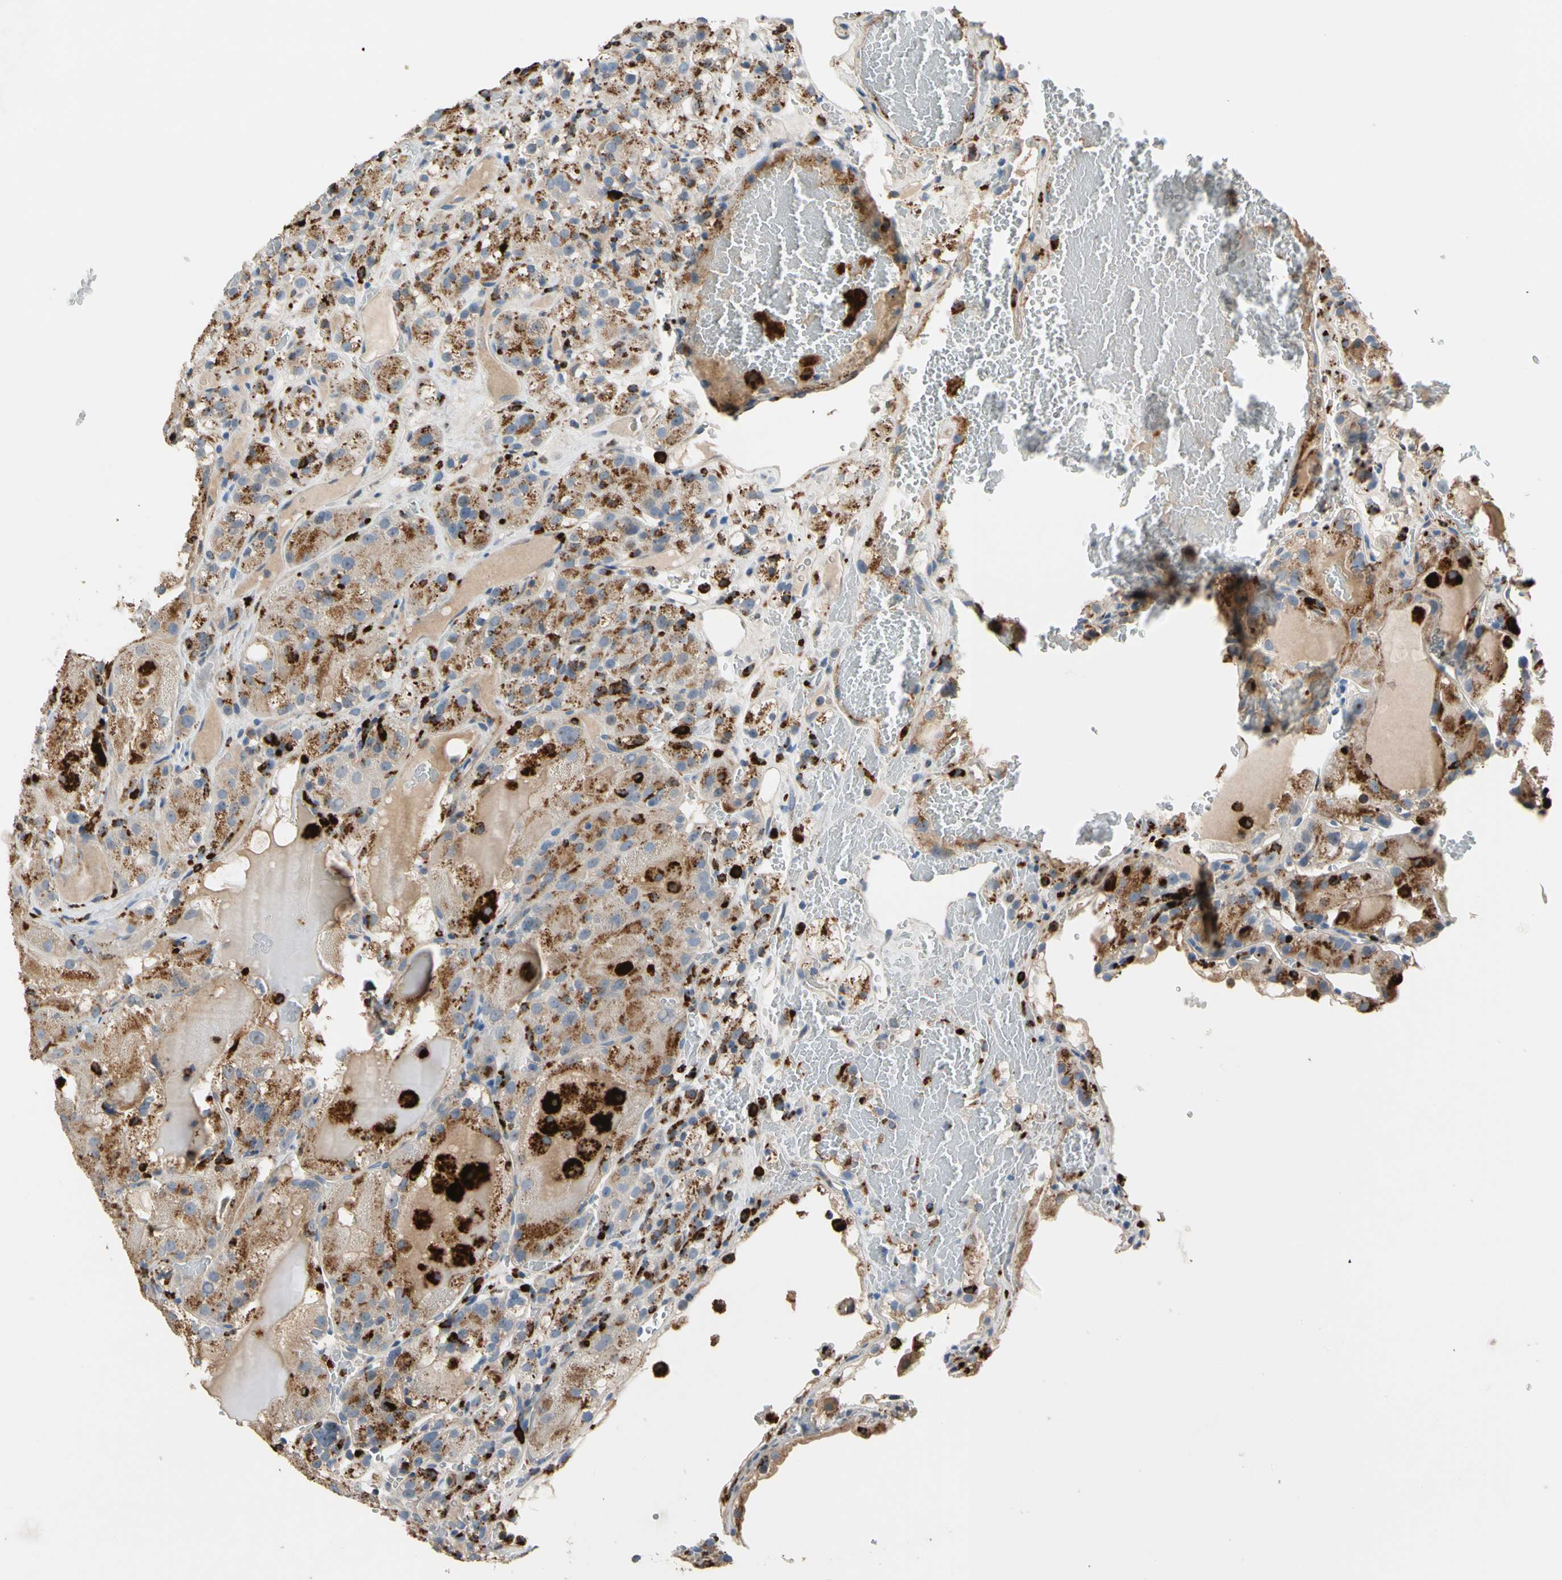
{"staining": {"intensity": "moderate", "quantity": ">75%", "location": "cytoplasmic/membranous"}, "tissue": "renal cancer", "cell_type": "Tumor cells", "image_type": "cancer", "snomed": [{"axis": "morphology", "description": "Normal tissue, NOS"}, {"axis": "morphology", "description": "Adenocarcinoma, NOS"}, {"axis": "topography", "description": "Kidney"}], "caption": "Immunohistochemical staining of renal cancer (adenocarcinoma) shows medium levels of moderate cytoplasmic/membranous protein positivity in approximately >75% of tumor cells.", "gene": "GM2A", "patient": {"sex": "male", "age": 61}}